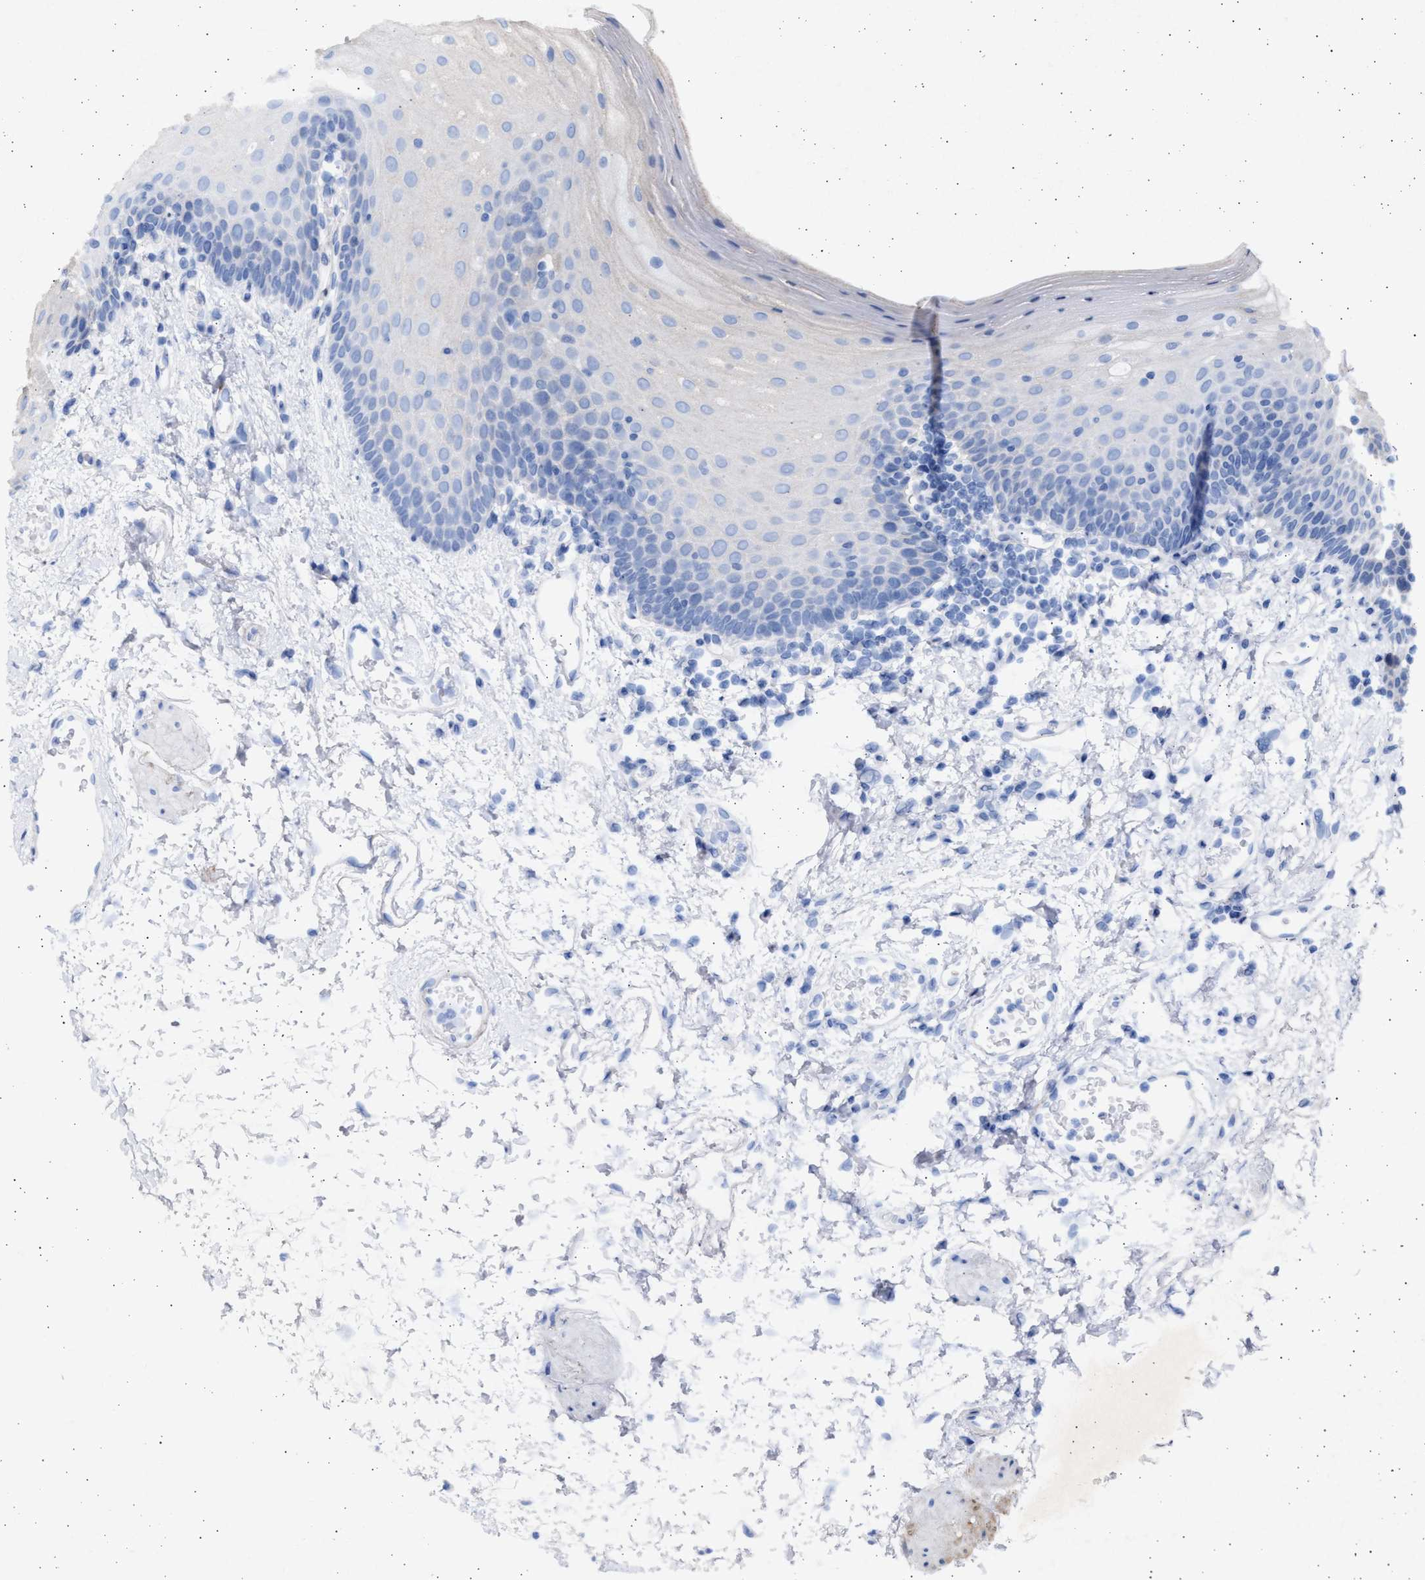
{"staining": {"intensity": "negative", "quantity": "none", "location": "none"}, "tissue": "oral mucosa", "cell_type": "Squamous epithelial cells", "image_type": "normal", "snomed": [{"axis": "morphology", "description": "Normal tissue, NOS"}, {"axis": "topography", "description": "Oral tissue"}], "caption": "Squamous epithelial cells are negative for brown protein staining in unremarkable oral mucosa. (Stains: DAB (3,3'-diaminobenzidine) immunohistochemistry with hematoxylin counter stain, Microscopy: brightfield microscopy at high magnification).", "gene": "NBR1", "patient": {"sex": "male", "age": 66}}